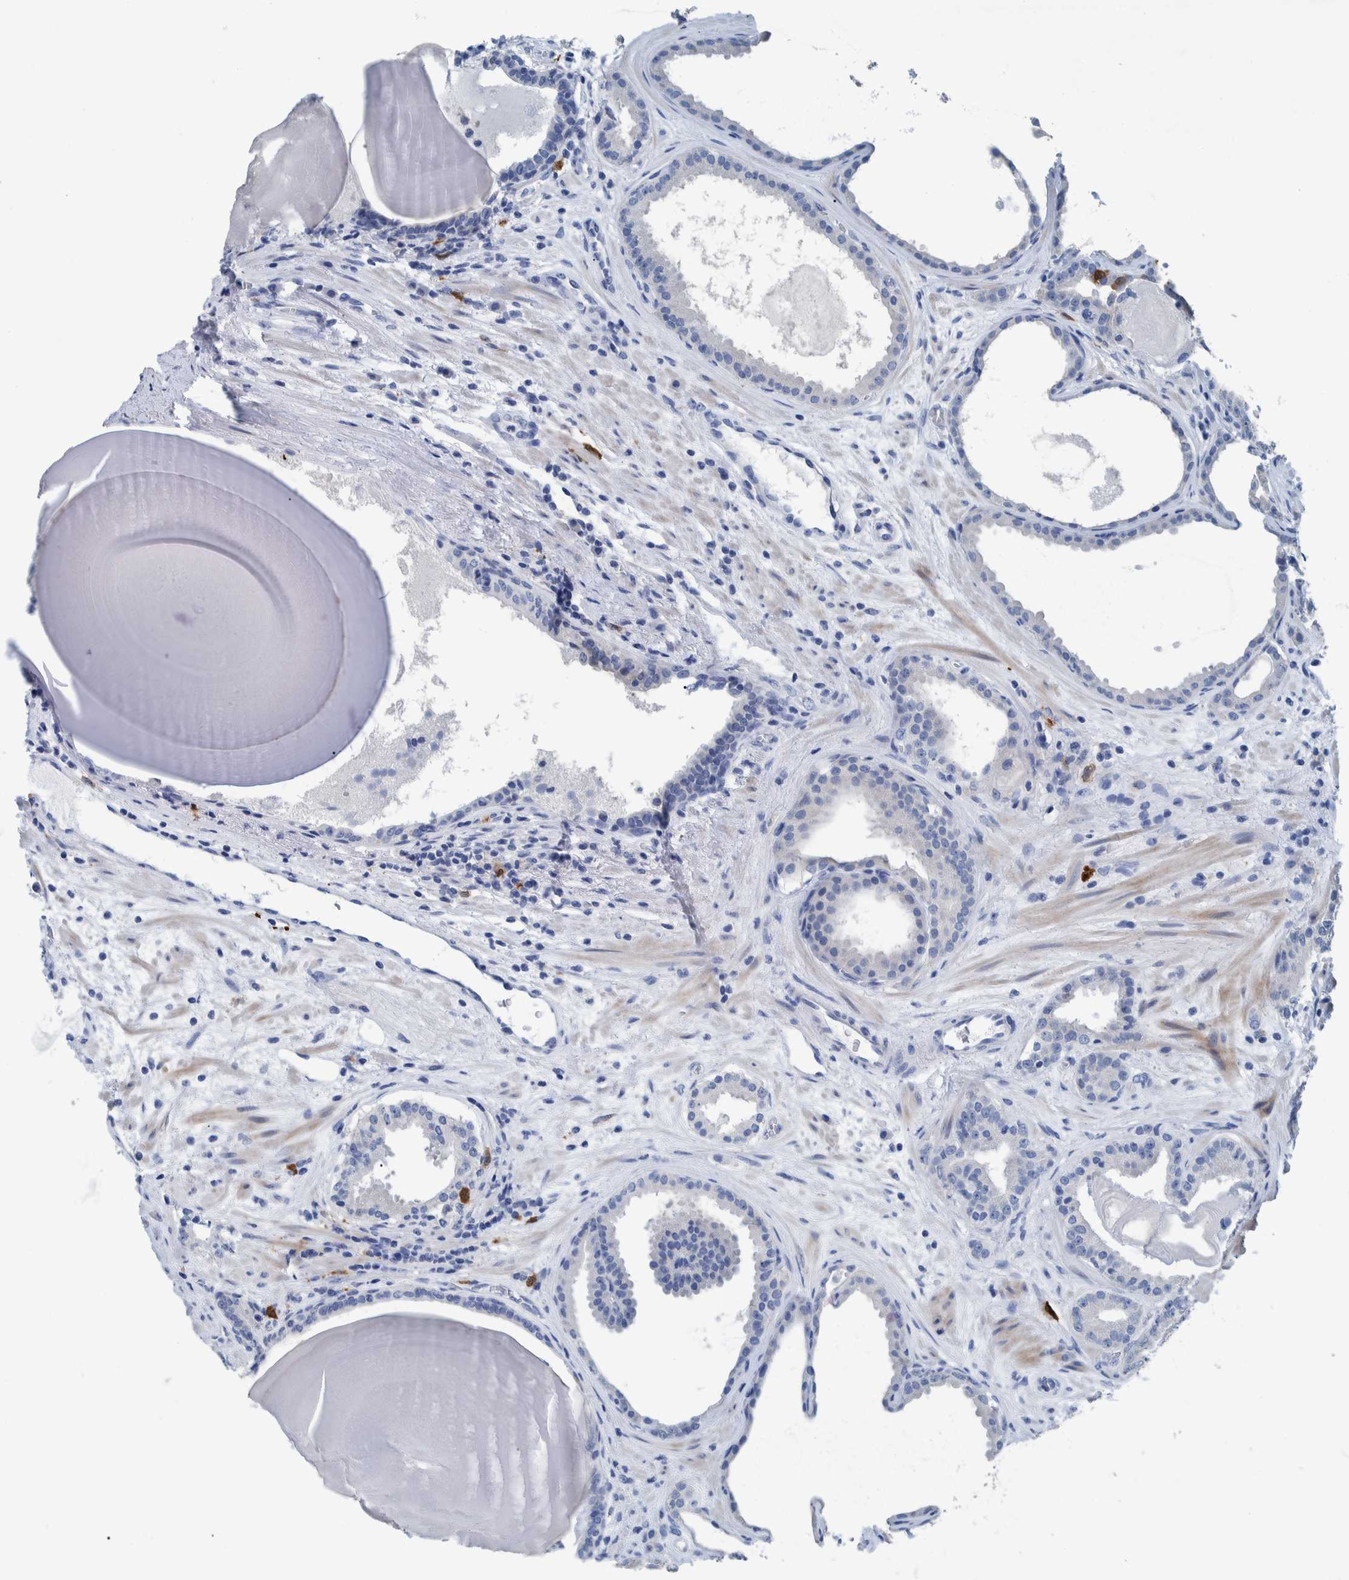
{"staining": {"intensity": "strong", "quantity": "<25%", "location": "cytoplasmic/membranous,nuclear"}, "tissue": "prostate cancer", "cell_type": "Tumor cells", "image_type": "cancer", "snomed": [{"axis": "morphology", "description": "Adenocarcinoma, High grade"}, {"axis": "topography", "description": "Prostate"}], "caption": "This is a histology image of immunohistochemistry (IHC) staining of prostate cancer, which shows strong positivity in the cytoplasmic/membranous and nuclear of tumor cells.", "gene": "IDO1", "patient": {"sex": "male", "age": 60}}